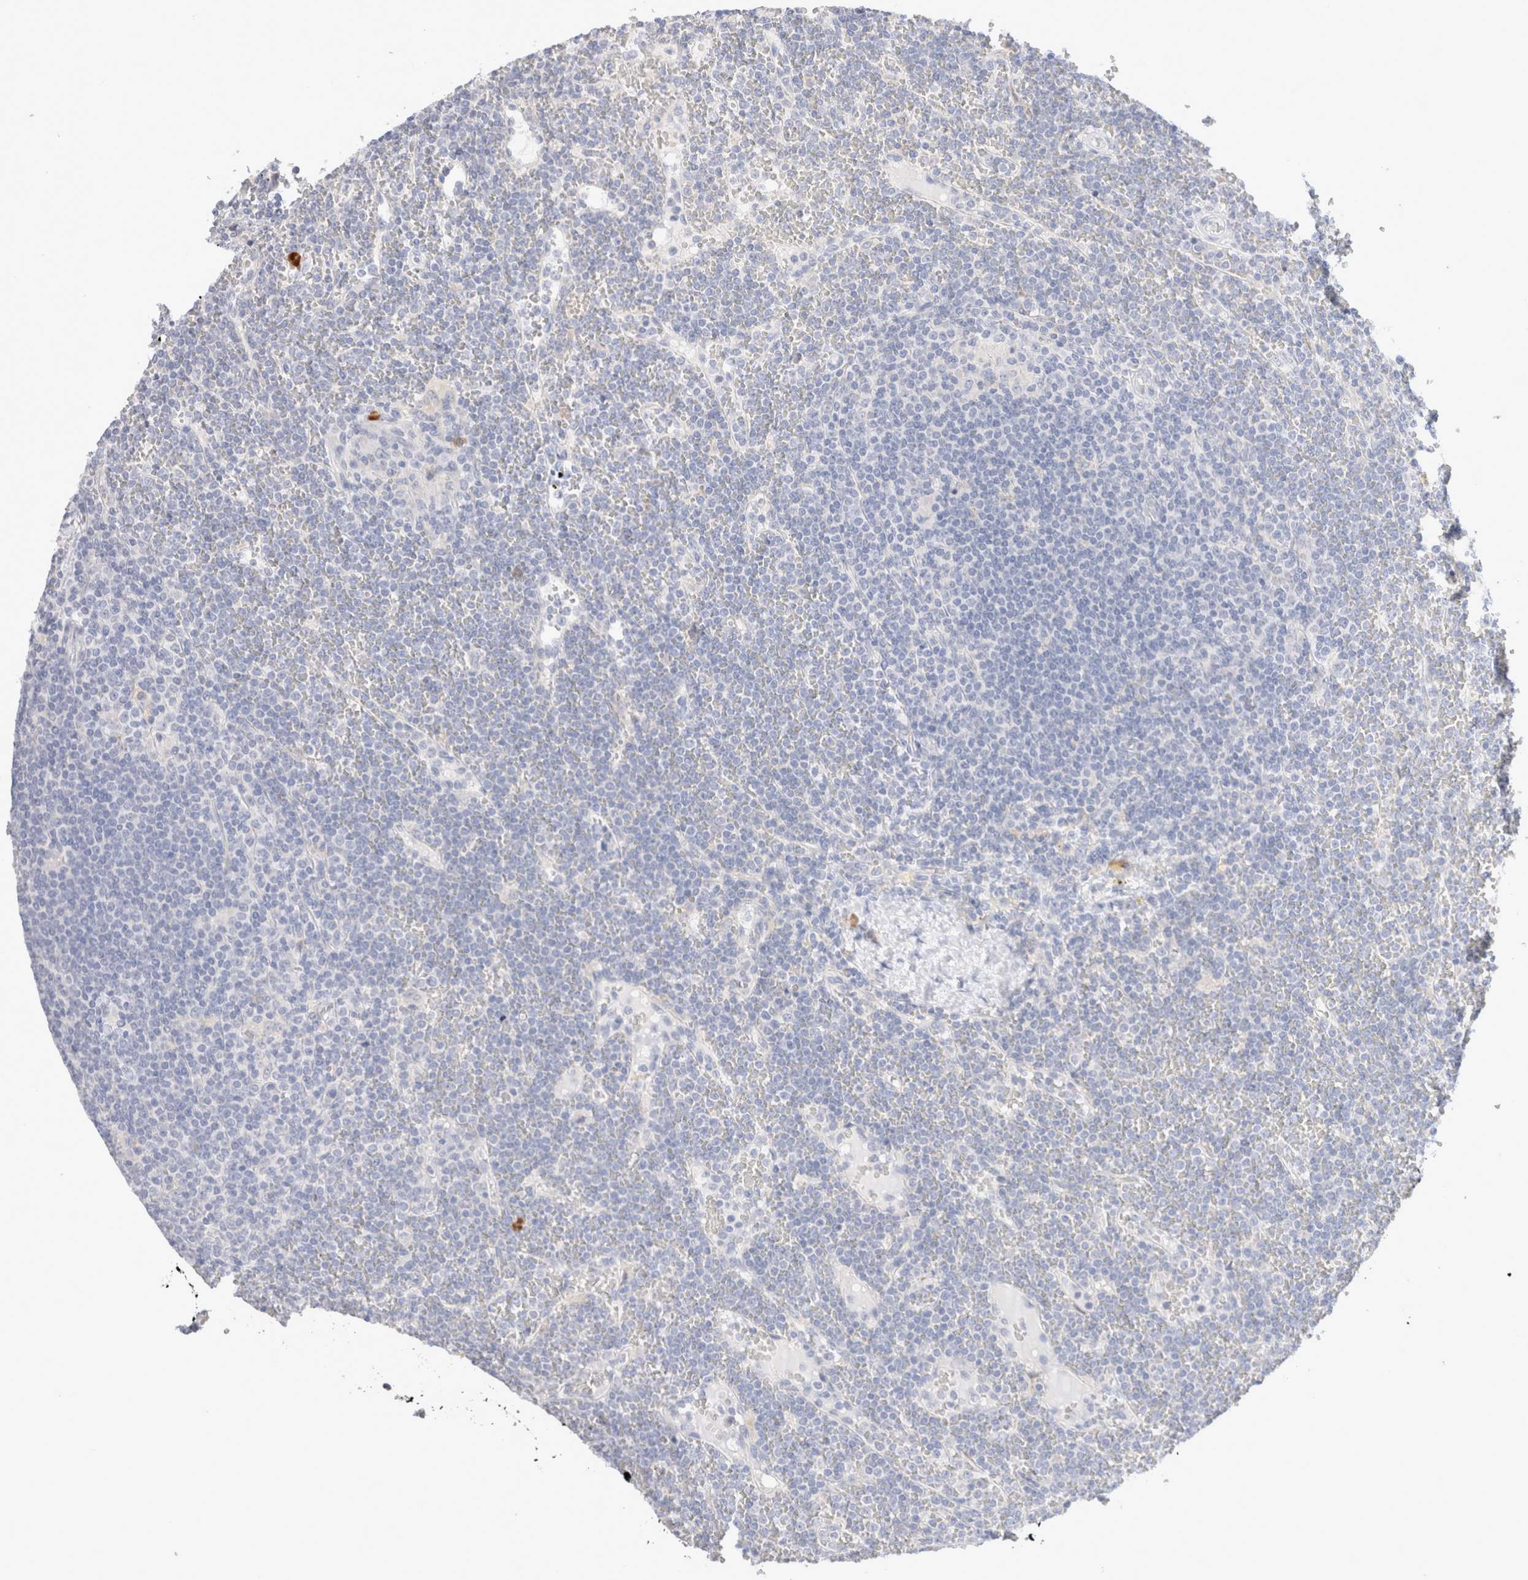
{"staining": {"intensity": "negative", "quantity": "none", "location": "none"}, "tissue": "lymphoma", "cell_type": "Tumor cells", "image_type": "cancer", "snomed": [{"axis": "morphology", "description": "Malignant lymphoma, non-Hodgkin's type, Low grade"}, {"axis": "topography", "description": "Spleen"}], "caption": "Tumor cells show no significant expression in lymphoma. (DAB immunohistochemistry visualized using brightfield microscopy, high magnification).", "gene": "GADD45G", "patient": {"sex": "female", "age": 19}}